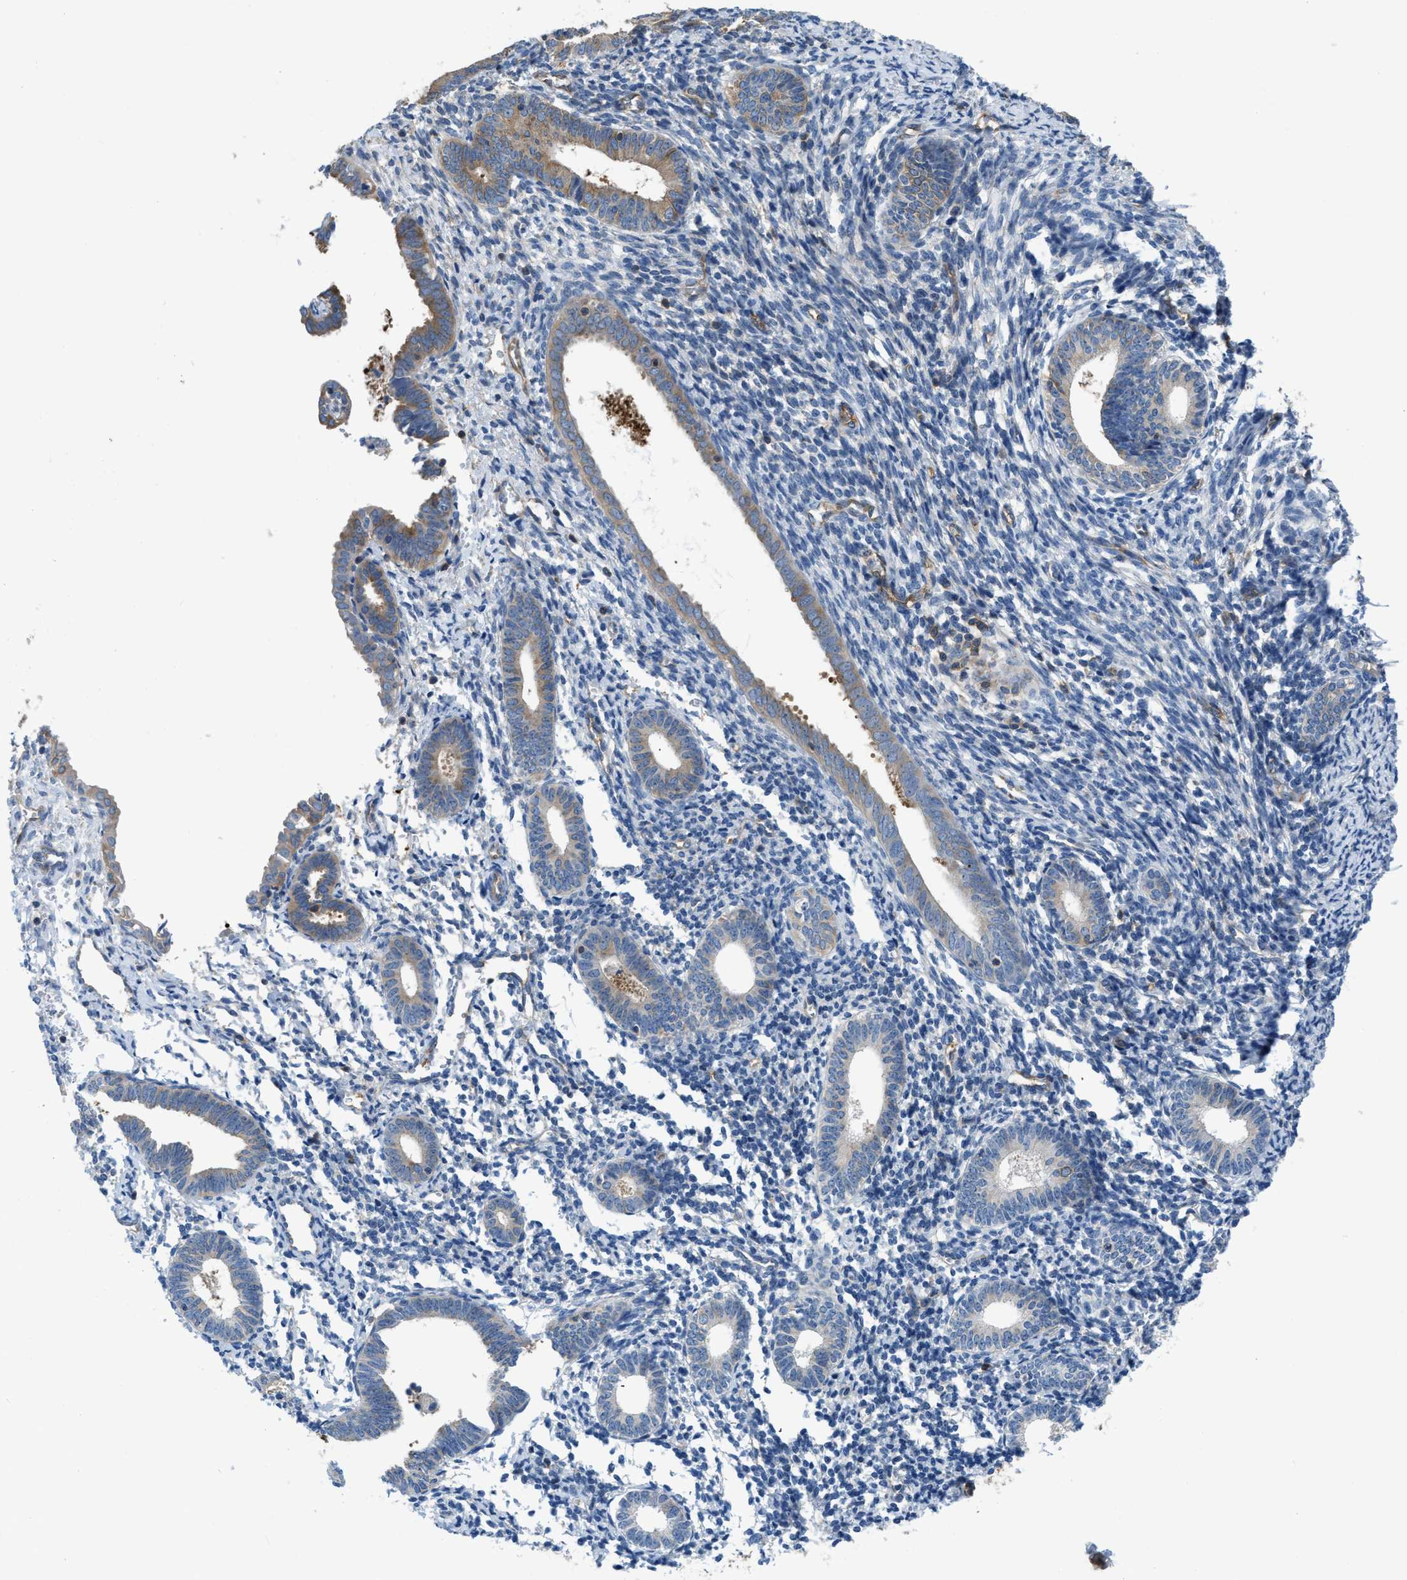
{"staining": {"intensity": "moderate", "quantity": "<25%", "location": "cytoplasmic/membranous"}, "tissue": "endometrium", "cell_type": "Cells in endometrial stroma", "image_type": "normal", "snomed": [{"axis": "morphology", "description": "Normal tissue, NOS"}, {"axis": "morphology", "description": "Adenocarcinoma, NOS"}, {"axis": "topography", "description": "Endometrium"}], "caption": "Cells in endometrial stroma exhibit moderate cytoplasmic/membranous staining in approximately <25% of cells in normal endometrium.", "gene": "PFKP", "patient": {"sex": "female", "age": 57}}